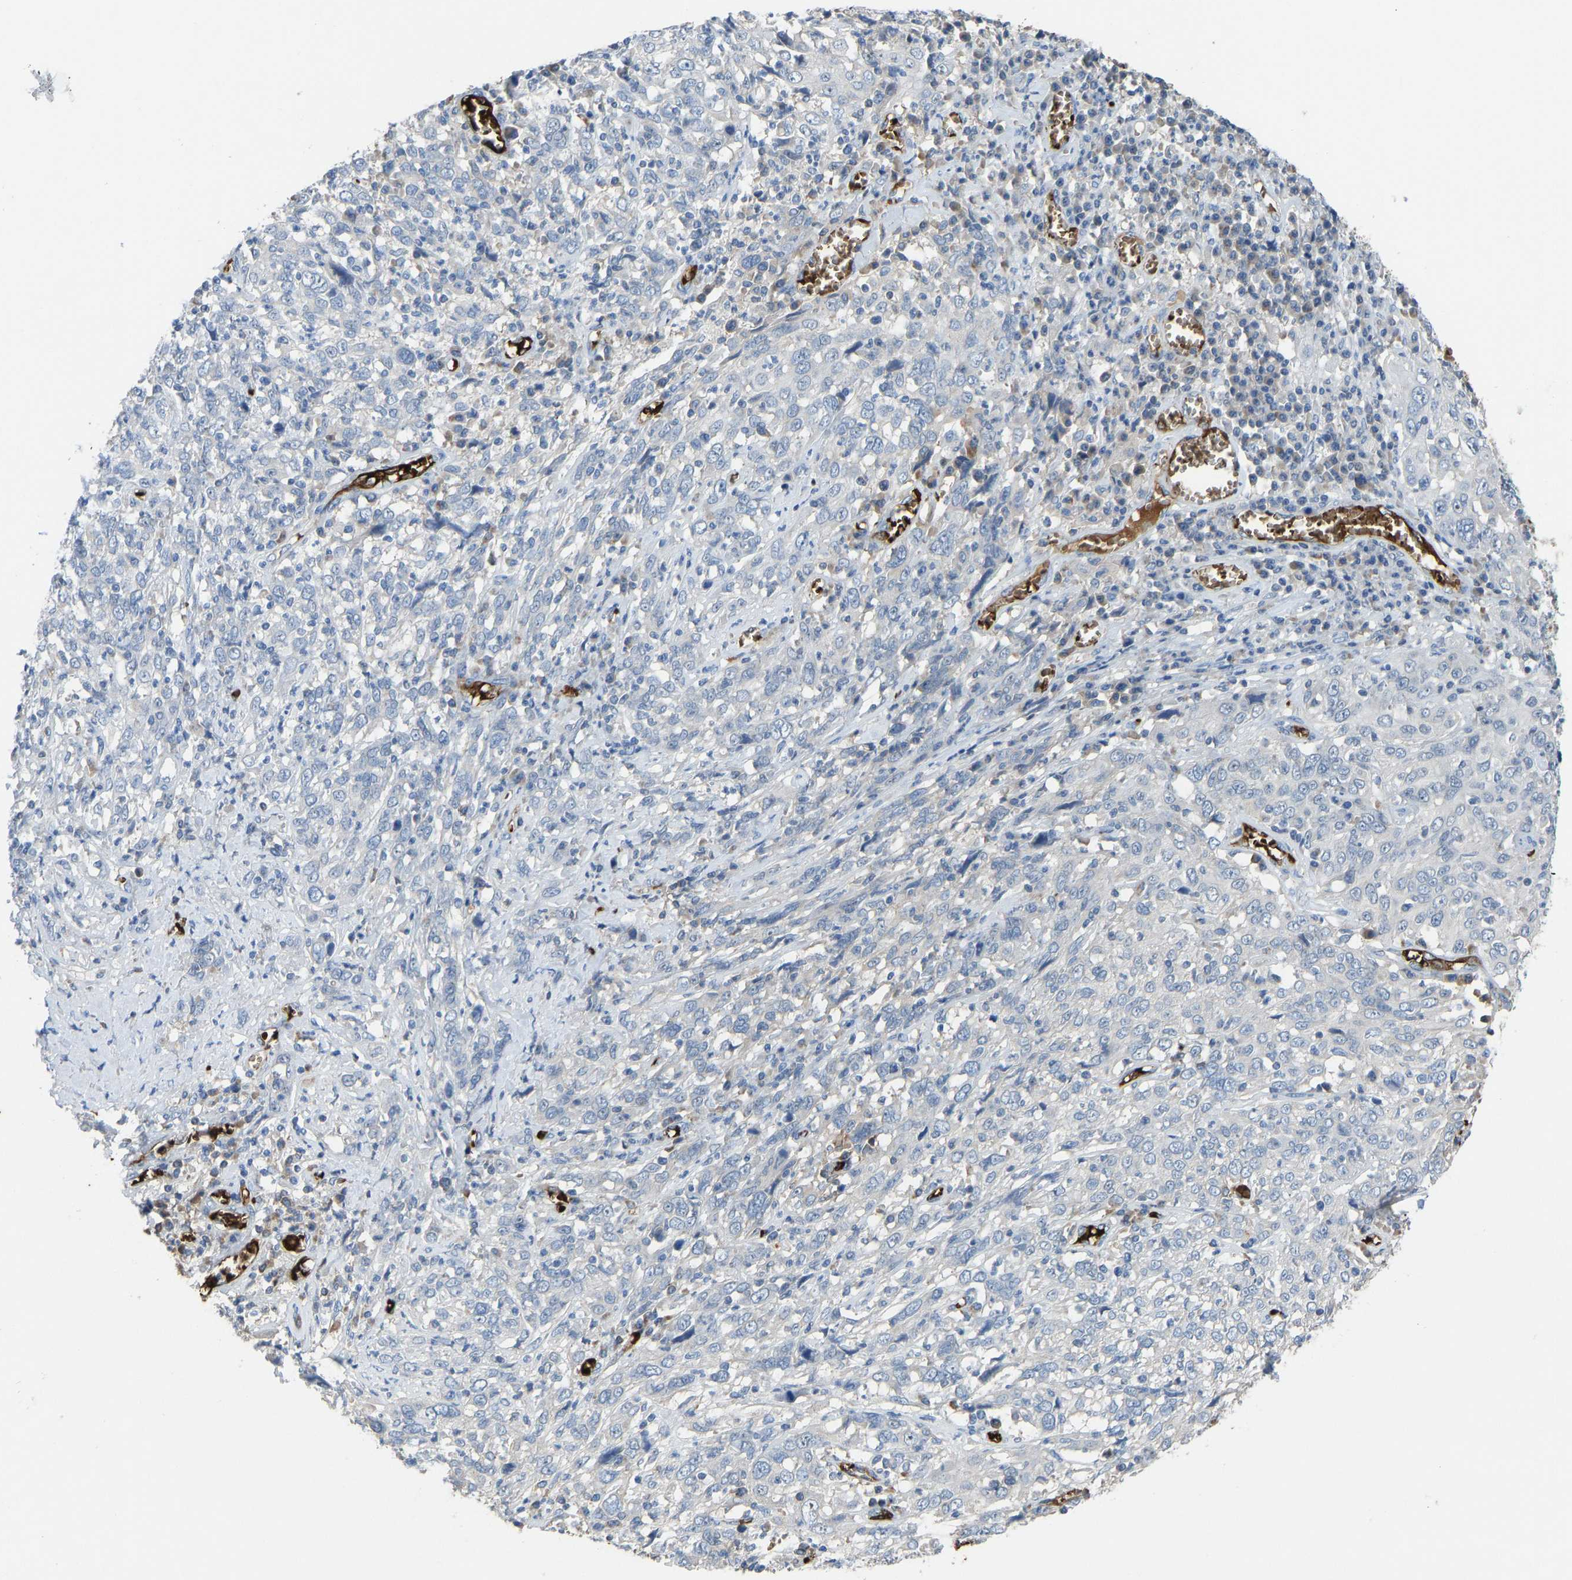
{"staining": {"intensity": "negative", "quantity": "none", "location": "none"}, "tissue": "cervical cancer", "cell_type": "Tumor cells", "image_type": "cancer", "snomed": [{"axis": "morphology", "description": "Squamous cell carcinoma, NOS"}, {"axis": "topography", "description": "Cervix"}], "caption": "The image demonstrates no significant expression in tumor cells of cervical cancer.", "gene": "PIGS", "patient": {"sex": "female", "age": 46}}